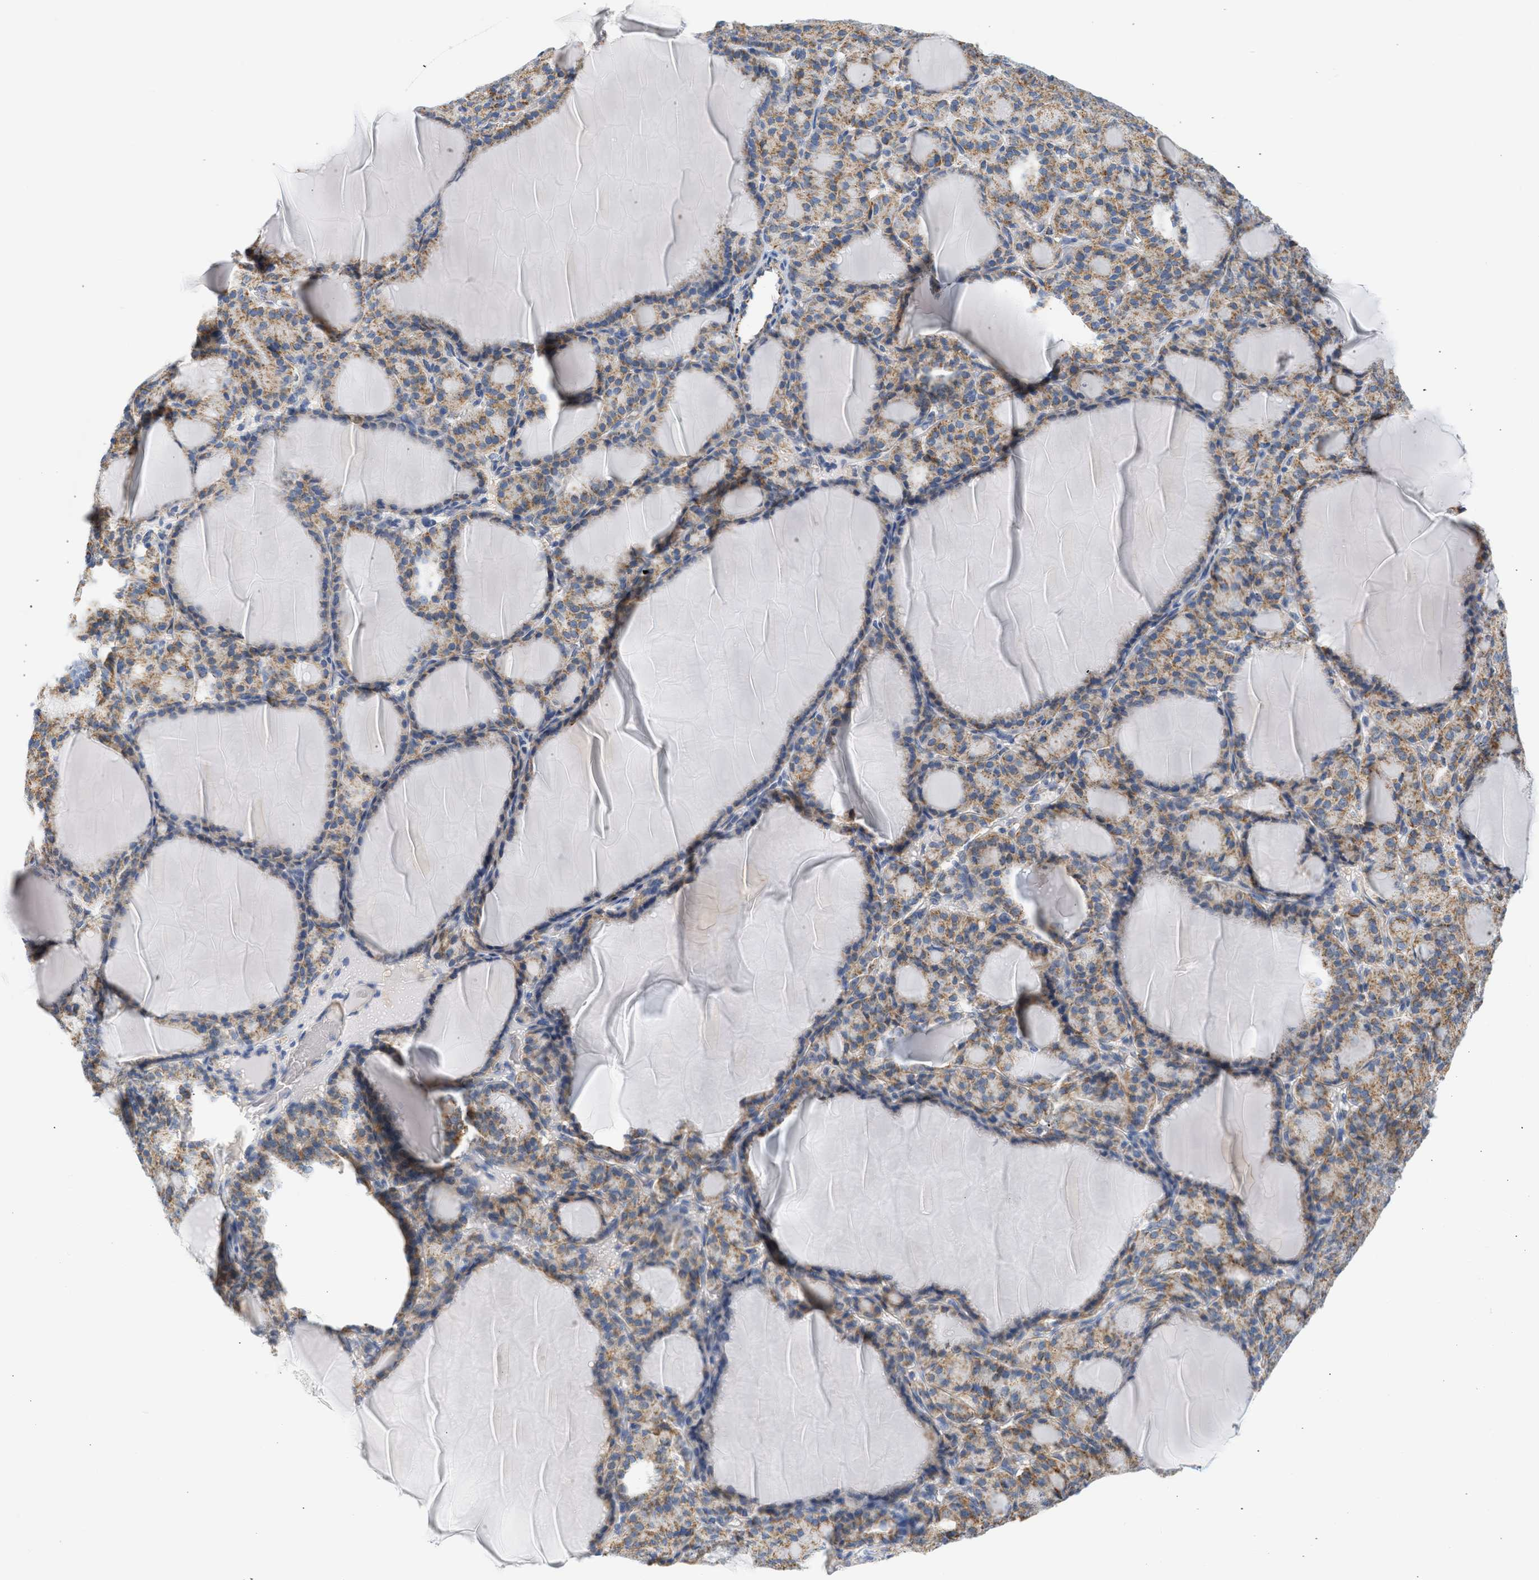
{"staining": {"intensity": "moderate", "quantity": ">75%", "location": "cytoplasmic/membranous"}, "tissue": "thyroid gland", "cell_type": "Glandular cells", "image_type": "normal", "snomed": [{"axis": "morphology", "description": "Normal tissue, NOS"}, {"axis": "topography", "description": "Thyroid gland"}], "caption": "The micrograph displays staining of benign thyroid gland, revealing moderate cytoplasmic/membranous protein expression (brown color) within glandular cells.", "gene": "GRPEL2", "patient": {"sex": "female", "age": 28}}